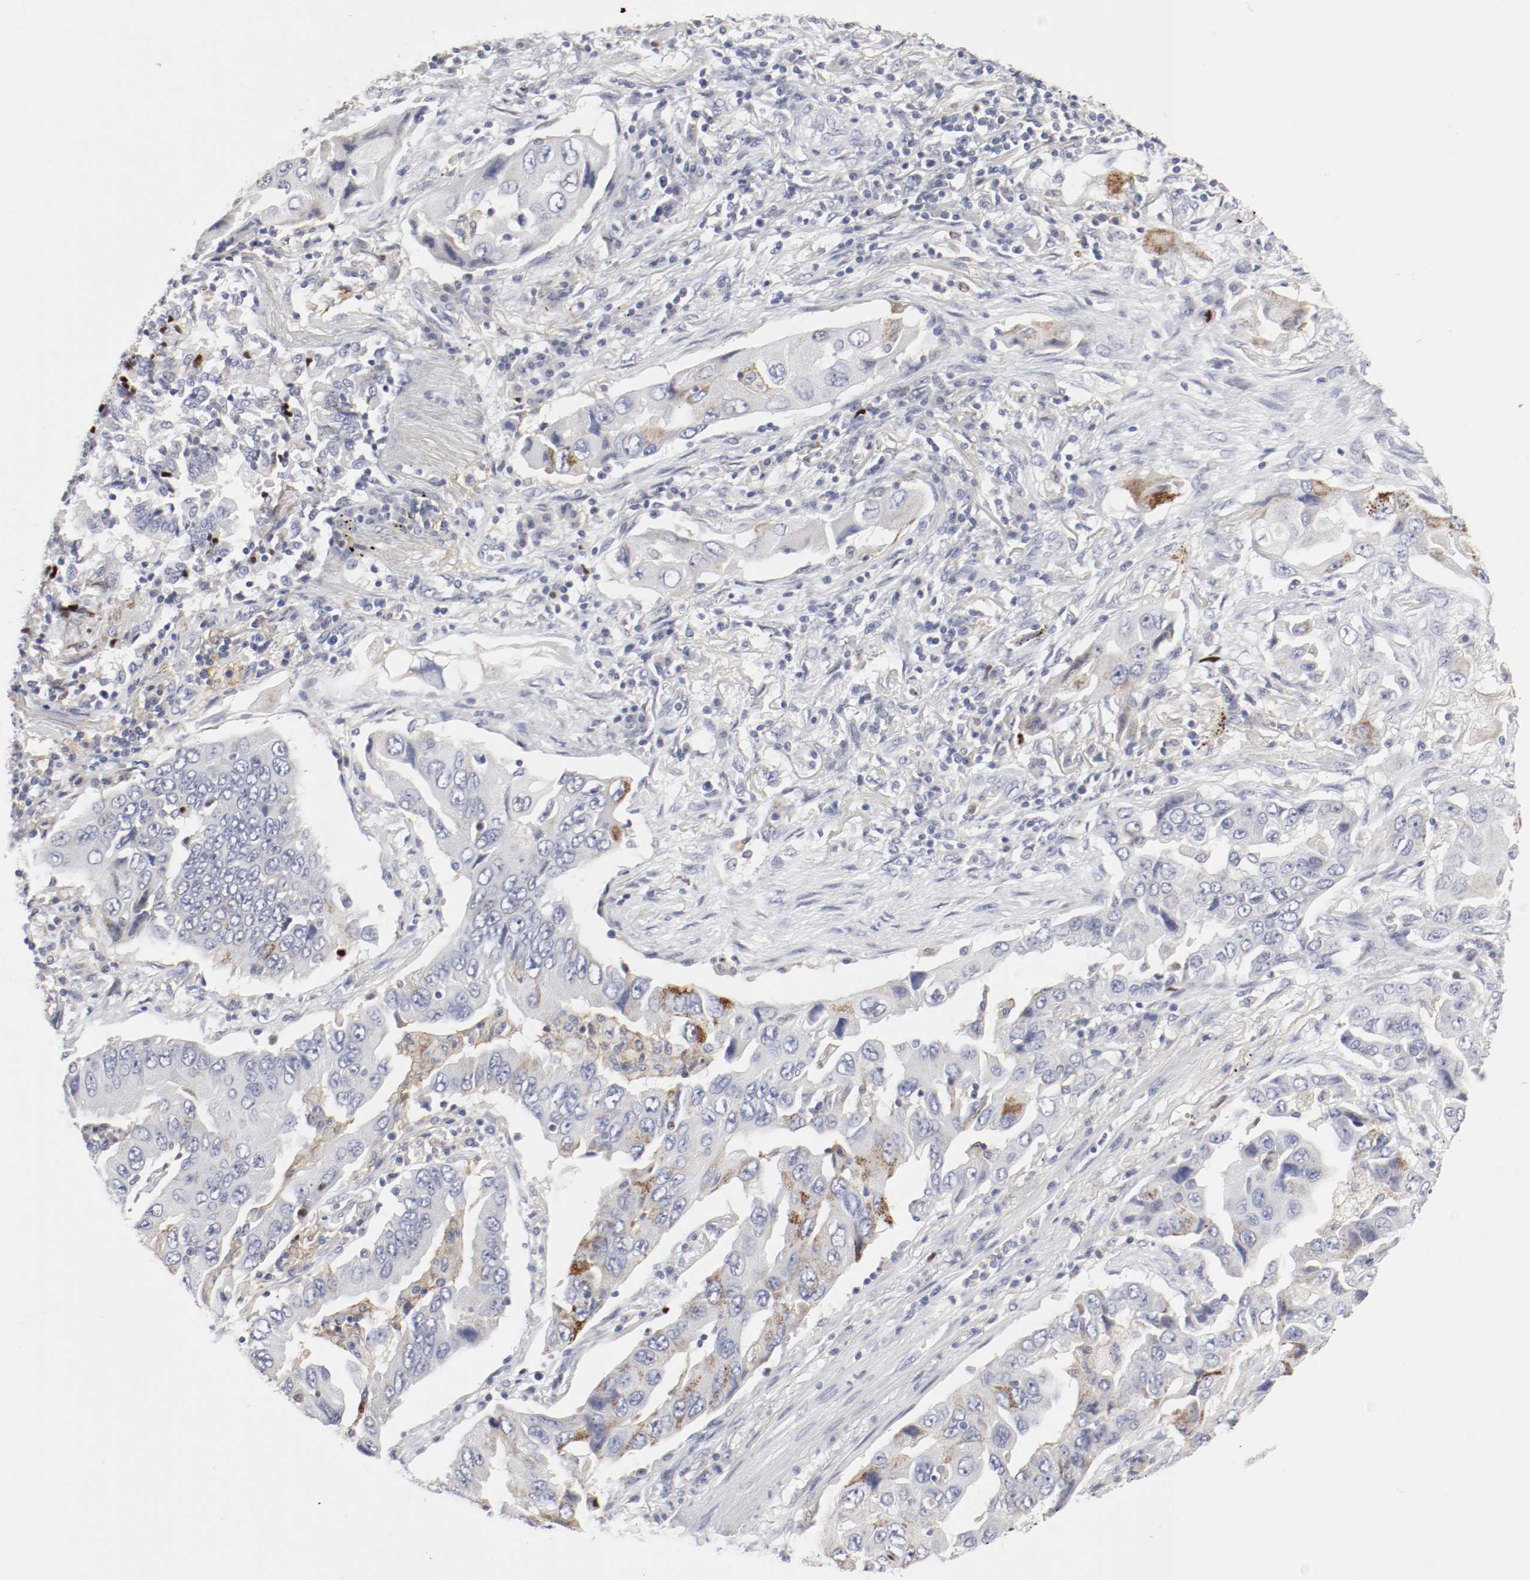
{"staining": {"intensity": "moderate", "quantity": "<25%", "location": "cytoplasmic/membranous"}, "tissue": "lung cancer", "cell_type": "Tumor cells", "image_type": "cancer", "snomed": [{"axis": "morphology", "description": "Adenocarcinoma, NOS"}, {"axis": "topography", "description": "Lung"}], "caption": "IHC of human lung adenocarcinoma displays low levels of moderate cytoplasmic/membranous staining in about <25% of tumor cells. (brown staining indicates protein expression, while blue staining denotes nuclei).", "gene": "ITGAX", "patient": {"sex": "female", "age": 65}}